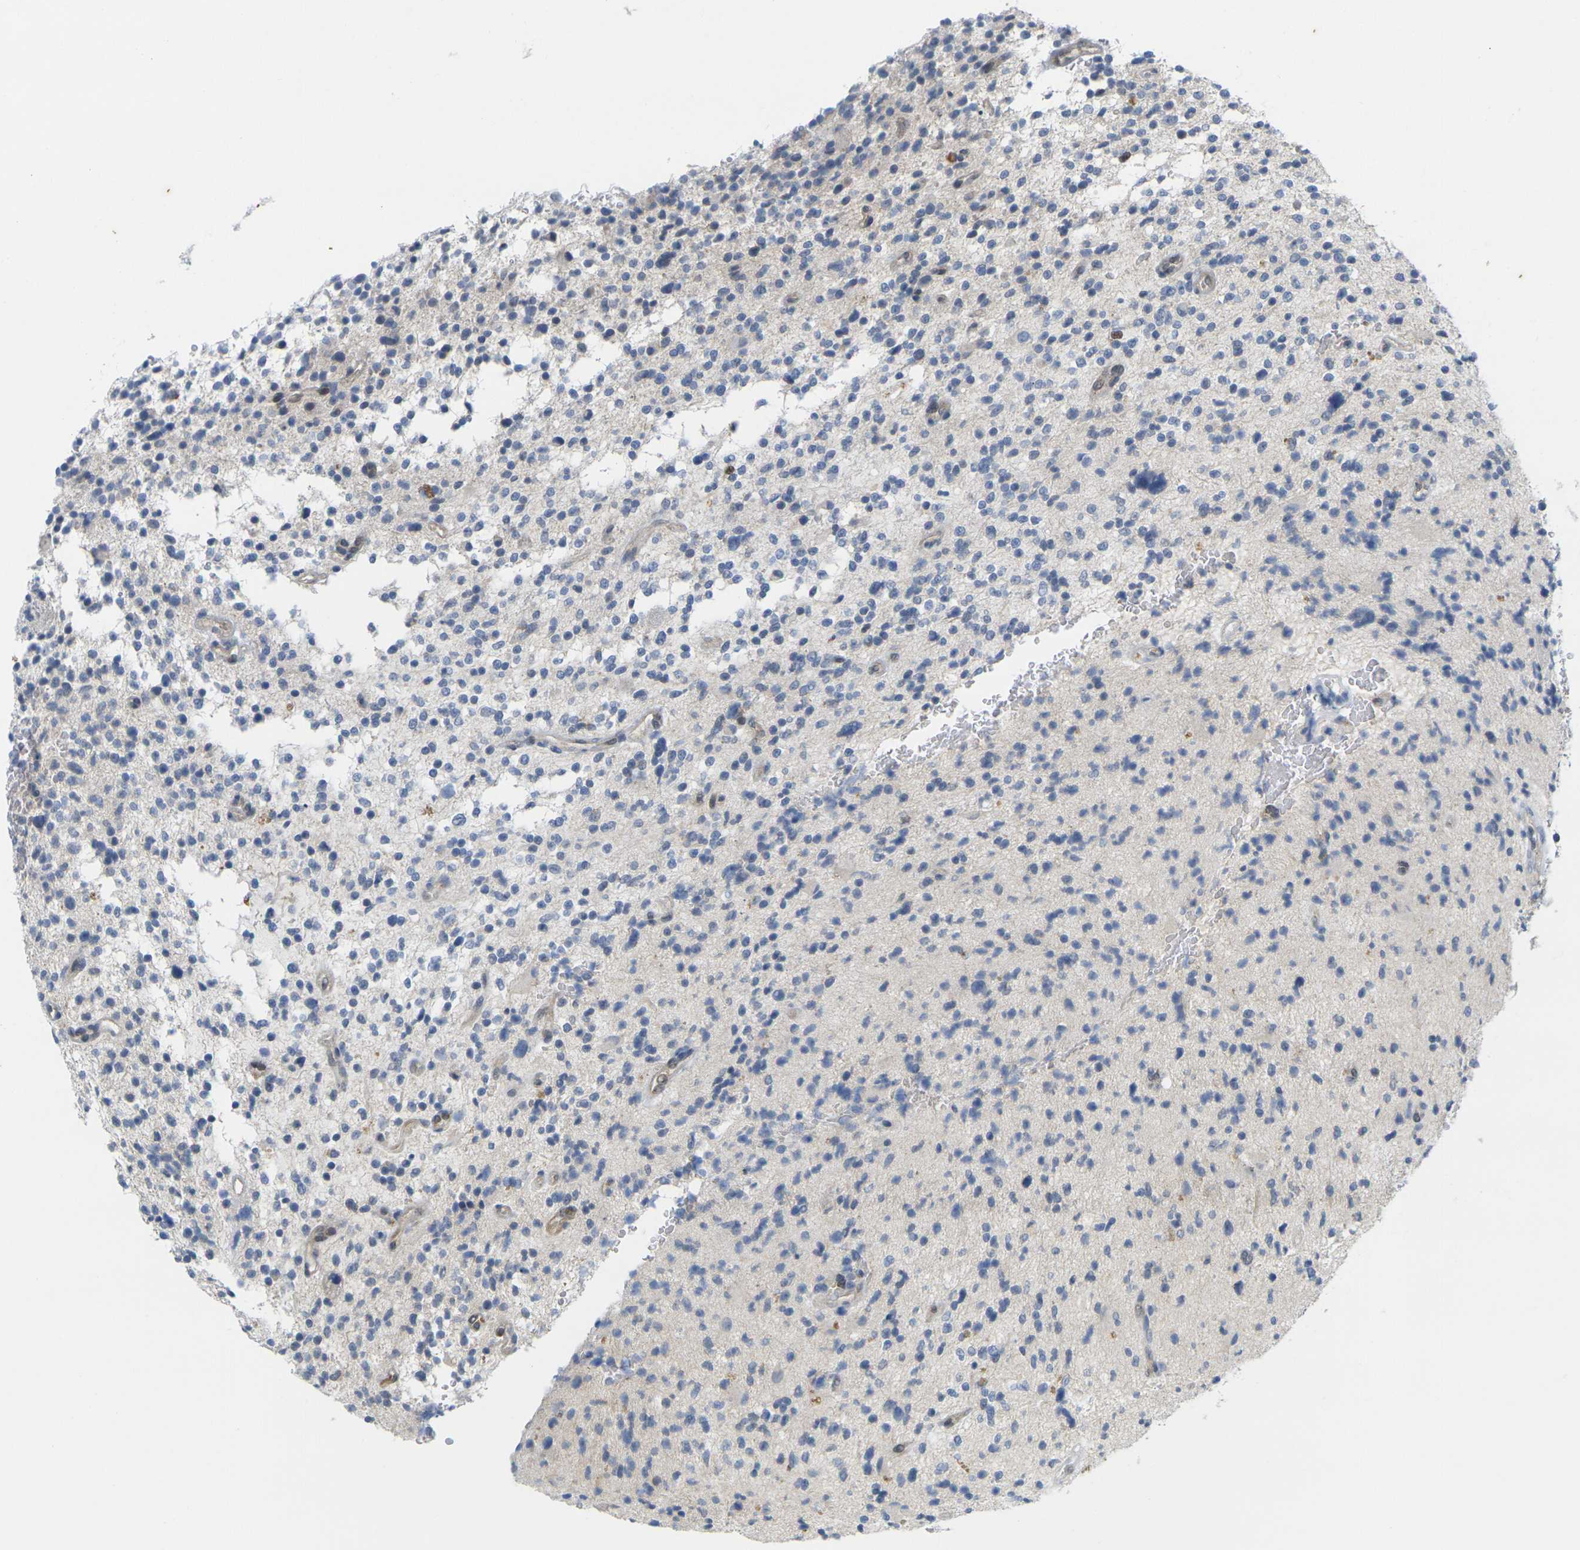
{"staining": {"intensity": "negative", "quantity": "none", "location": "none"}, "tissue": "glioma", "cell_type": "Tumor cells", "image_type": "cancer", "snomed": [{"axis": "morphology", "description": "Glioma, malignant, High grade"}, {"axis": "topography", "description": "Brain"}], "caption": "IHC of glioma exhibits no positivity in tumor cells.", "gene": "CDK2", "patient": {"sex": "male", "age": 48}}